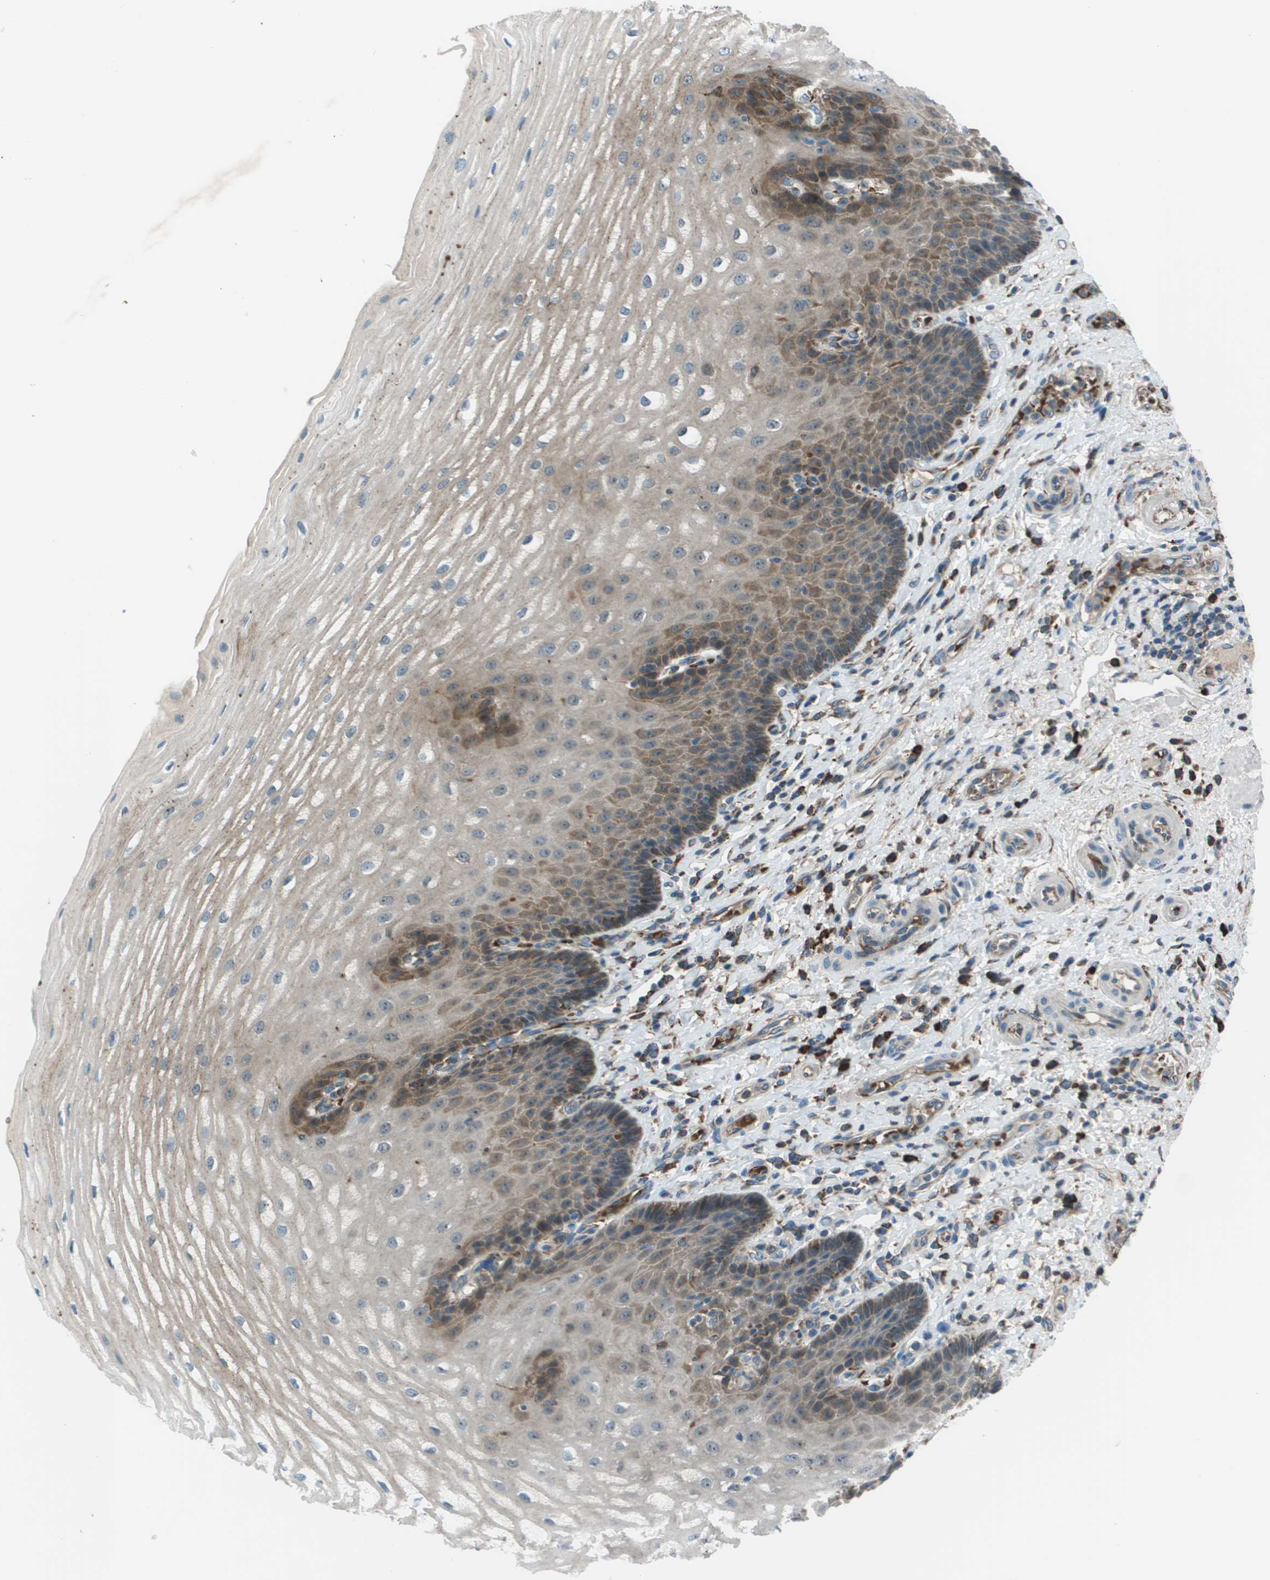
{"staining": {"intensity": "moderate", "quantity": "25%-75%", "location": "cytoplasmic/membranous"}, "tissue": "esophagus", "cell_type": "Squamous epithelial cells", "image_type": "normal", "snomed": [{"axis": "morphology", "description": "Normal tissue, NOS"}, {"axis": "topography", "description": "Esophagus"}], "caption": "This histopathology image shows immunohistochemistry staining of normal human esophagus, with medium moderate cytoplasmic/membranous expression in approximately 25%-75% of squamous epithelial cells.", "gene": "UTS2", "patient": {"sex": "male", "age": 54}}